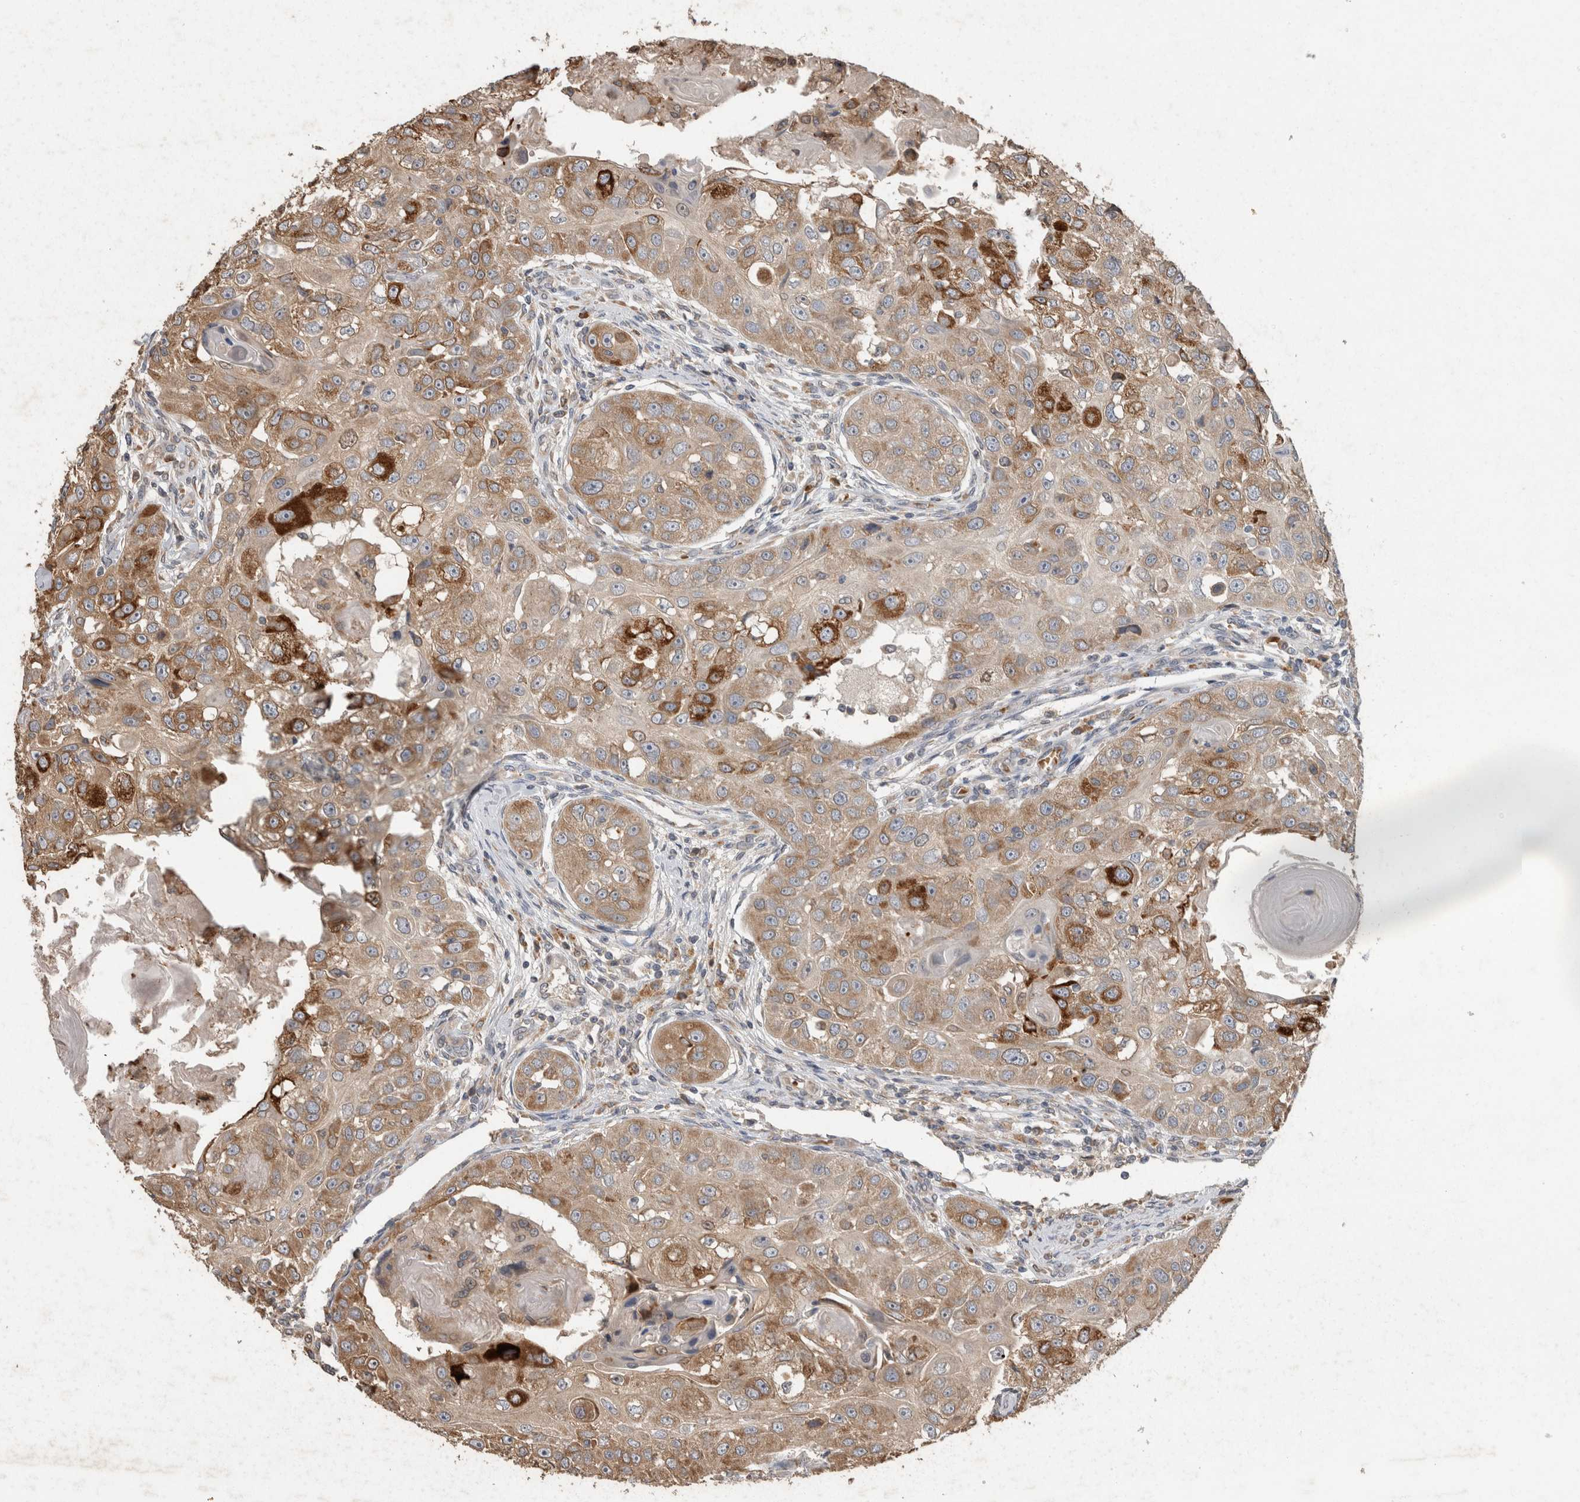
{"staining": {"intensity": "strong", "quantity": ">75%", "location": "cytoplasmic/membranous"}, "tissue": "head and neck cancer", "cell_type": "Tumor cells", "image_type": "cancer", "snomed": [{"axis": "morphology", "description": "Normal tissue, NOS"}, {"axis": "morphology", "description": "Squamous cell carcinoma, NOS"}, {"axis": "topography", "description": "Skeletal muscle"}, {"axis": "topography", "description": "Head-Neck"}], "caption": "Head and neck cancer (squamous cell carcinoma) stained with a protein marker demonstrates strong staining in tumor cells.", "gene": "ADGRL3", "patient": {"sex": "male", "age": 51}}